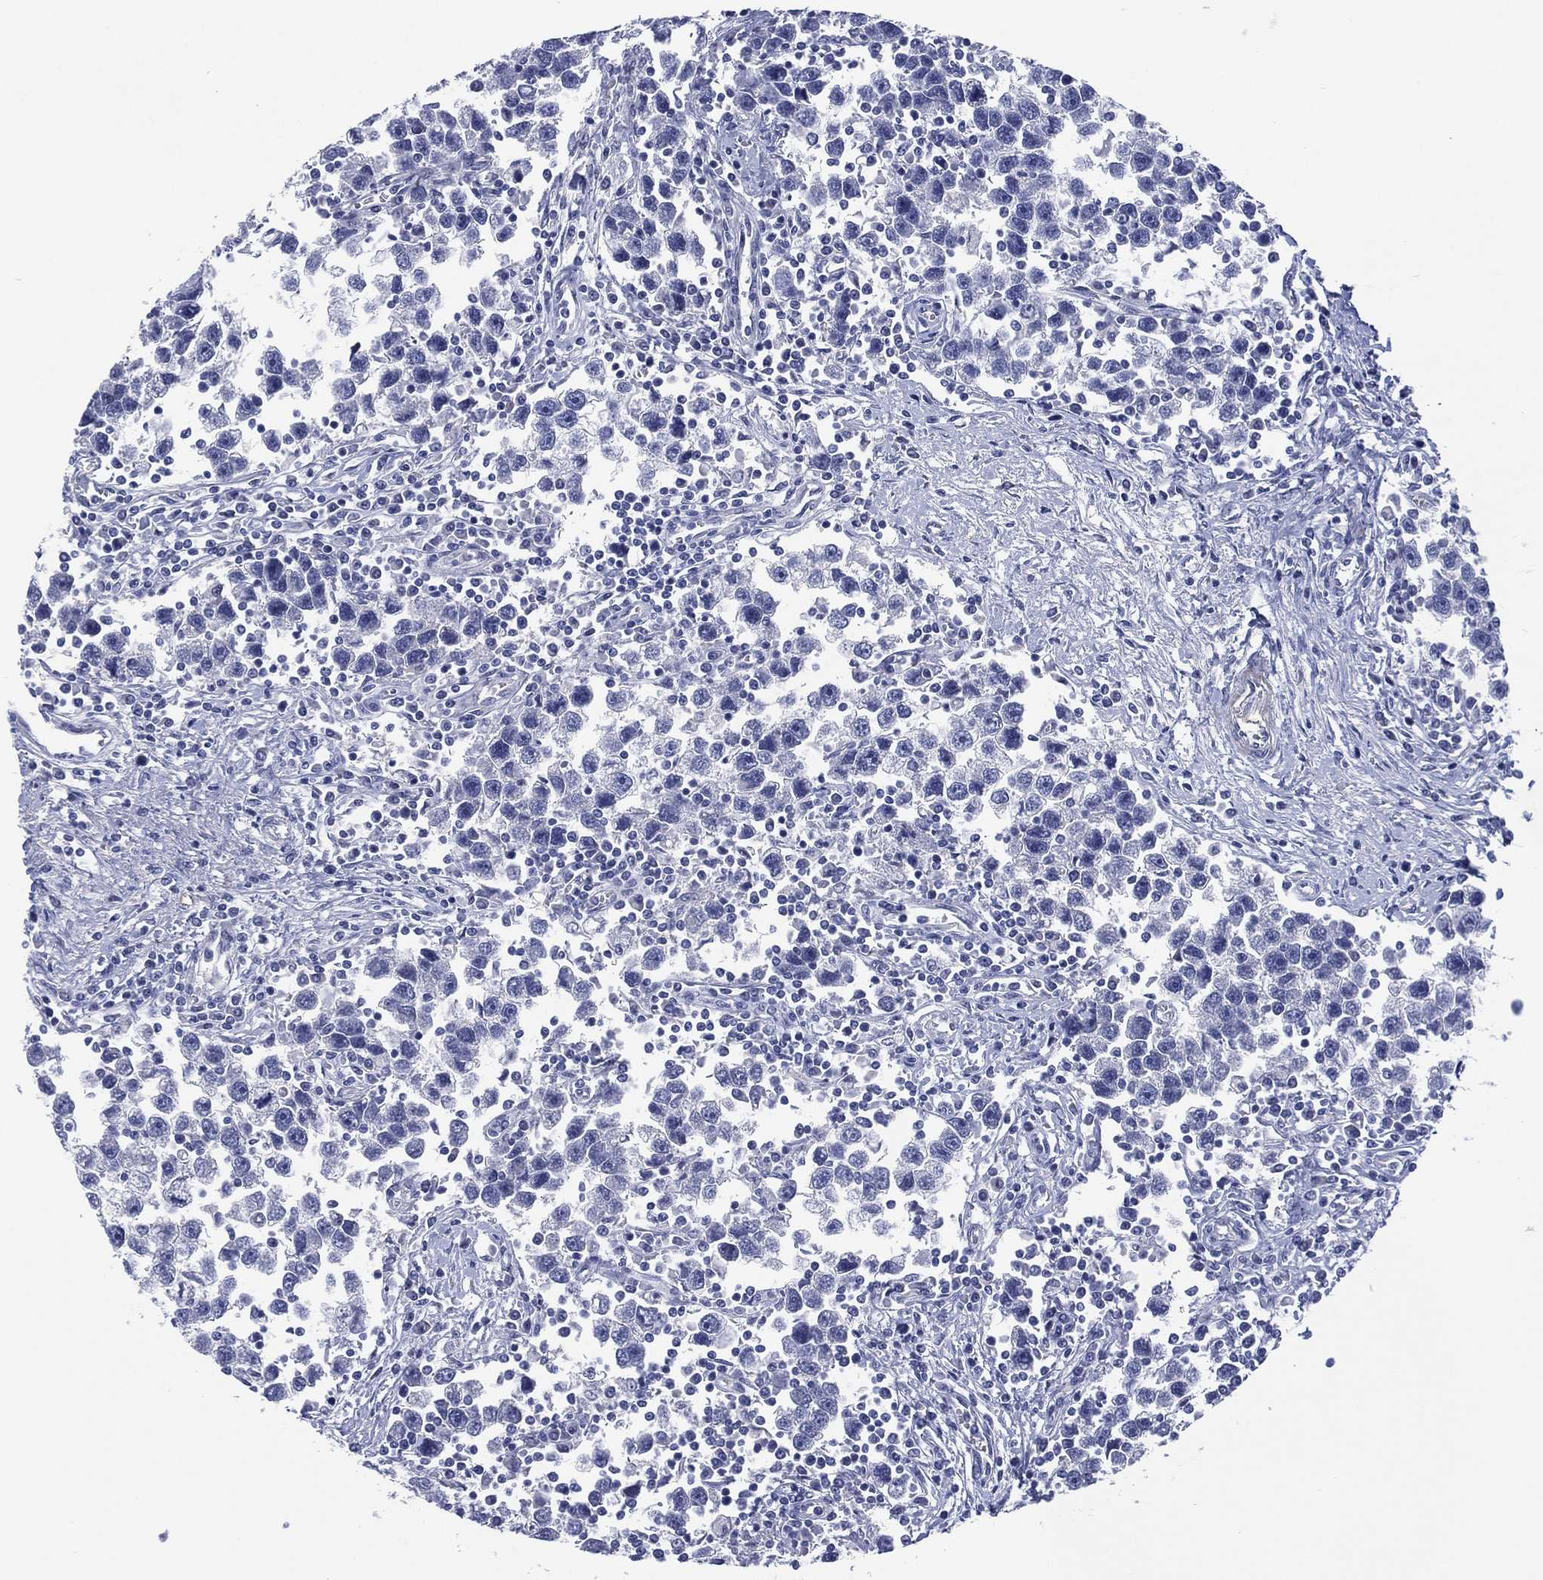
{"staining": {"intensity": "negative", "quantity": "none", "location": "none"}, "tissue": "testis cancer", "cell_type": "Tumor cells", "image_type": "cancer", "snomed": [{"axis": "morphology", "description": "Seminoma, NOS"}, {"axis": "topography", "description": "Testis"}], "caption": "Histopathology image shows no protein expression in tumor cells of testis cancer tissue.", "gene": "CLIP3", "patient": {"sex": "male", "age": 30}}